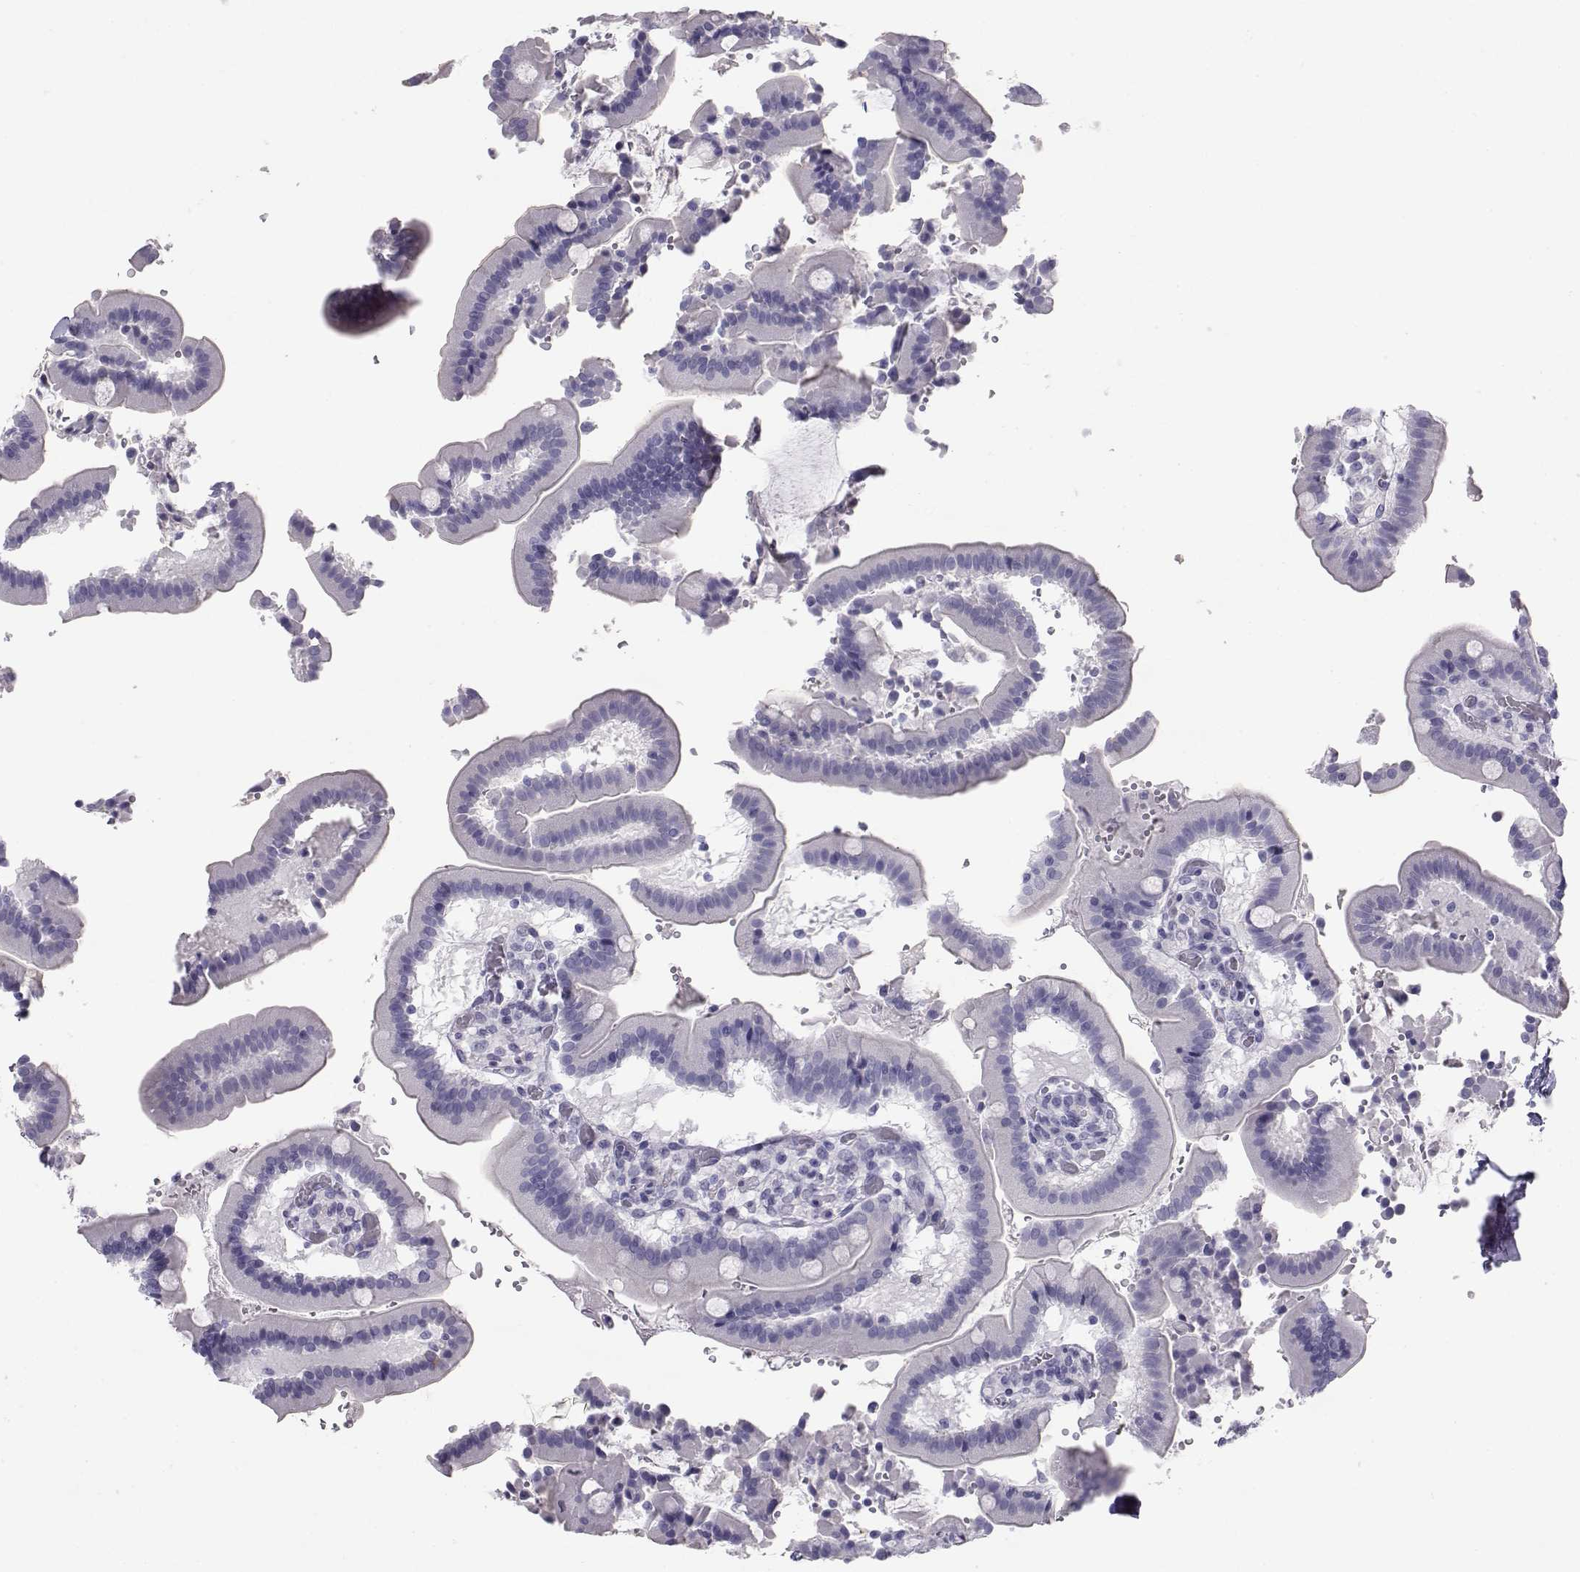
{"staining": {"intensity": "negative", "quantity": "none", "location": "none"}, "tissue": "duodenum", "cell_type": "Glandular cells", "image_type": "normal", "snomed": [{"axis": "morphology", "description": "Normal tissue, NOS"}, {"axis": "topography", "description": "Duodenum"}], "caption": "Protein analysis of benign duodenum demonstrates no significant staining in glandular cells. The staining is performed using DAB (3,3'-diaminobenzidine) brown chromogen with nuclei counter-stained in using hematoxylin.", "gene": "RNASE12", "patient": {"sex": "female", "age": 62}}